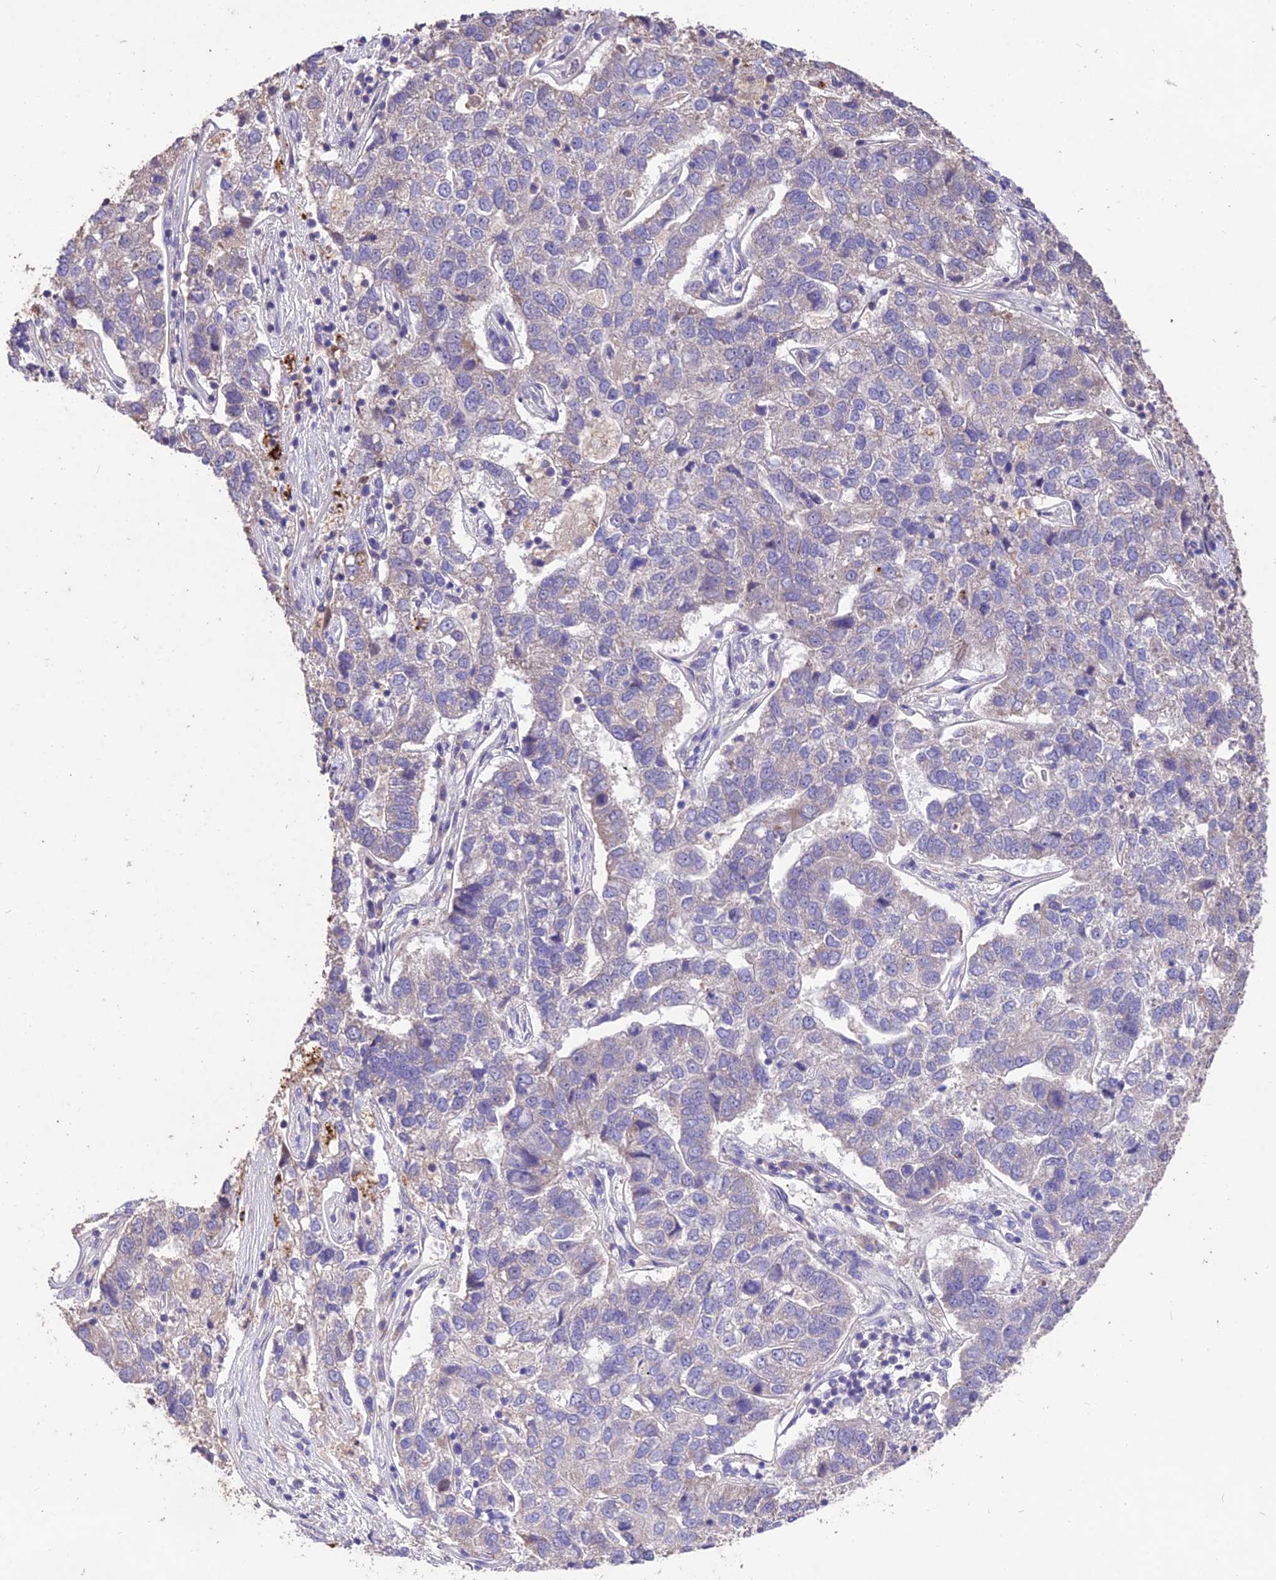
{"staining": {"intensity": "negative", "quantity": "none", "location": "none"}, "tissue": "pancreatic cancer", "cell_type": "Tumor cells", "image_type": "cancer", "snomed": [{"axis": "morphology", "description": "Adenocarcinoma, NOS"}, {"axis": "topography", "description": "Pancreas"}], "caption": "There is no significant staining in tumor cells of pancreatic cancer. (Brightfield microscopy of DAB (3,3'-diaminobenzidine) IHC at high magnification).", "gene": "SDHD", "patient": {"sex": "female", "age": 61}}